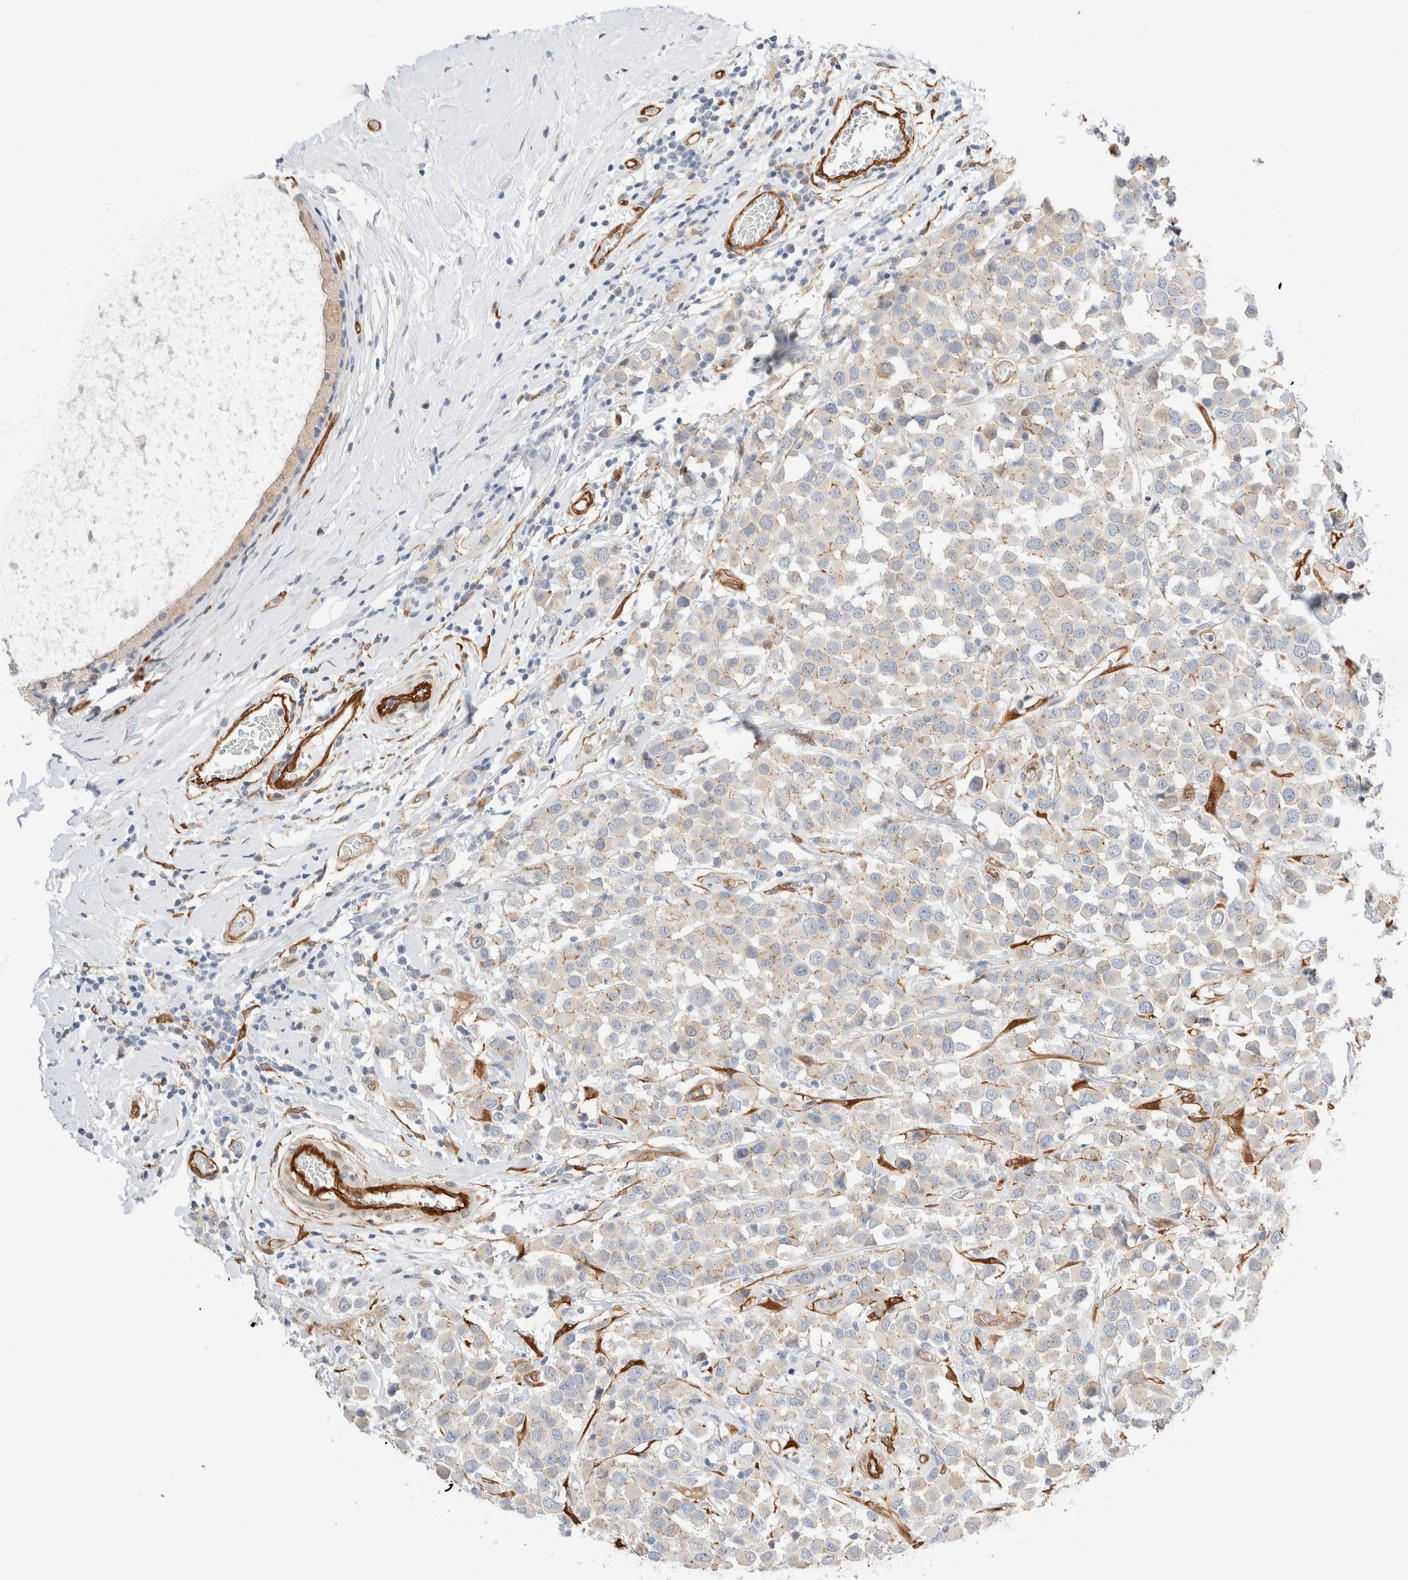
{"staining": {"intensity": "negative", "quantity": "none", "location": "none"}, "tissue": "breast cancer", "cell_type": "Tumor cells", "image_type": "cancer", "snomed": [{"axis": "morphology", "description": "Duct carcinoma"}, {"axis": "topography", "description": "Breast"}], "caption": "A micrograph of intraductal carcinoma (breast) stained for a protein exhibits no brown staining in tumor cells.", "gene": "LMCD1", "patient": {"sex": "female", "age": 61}}